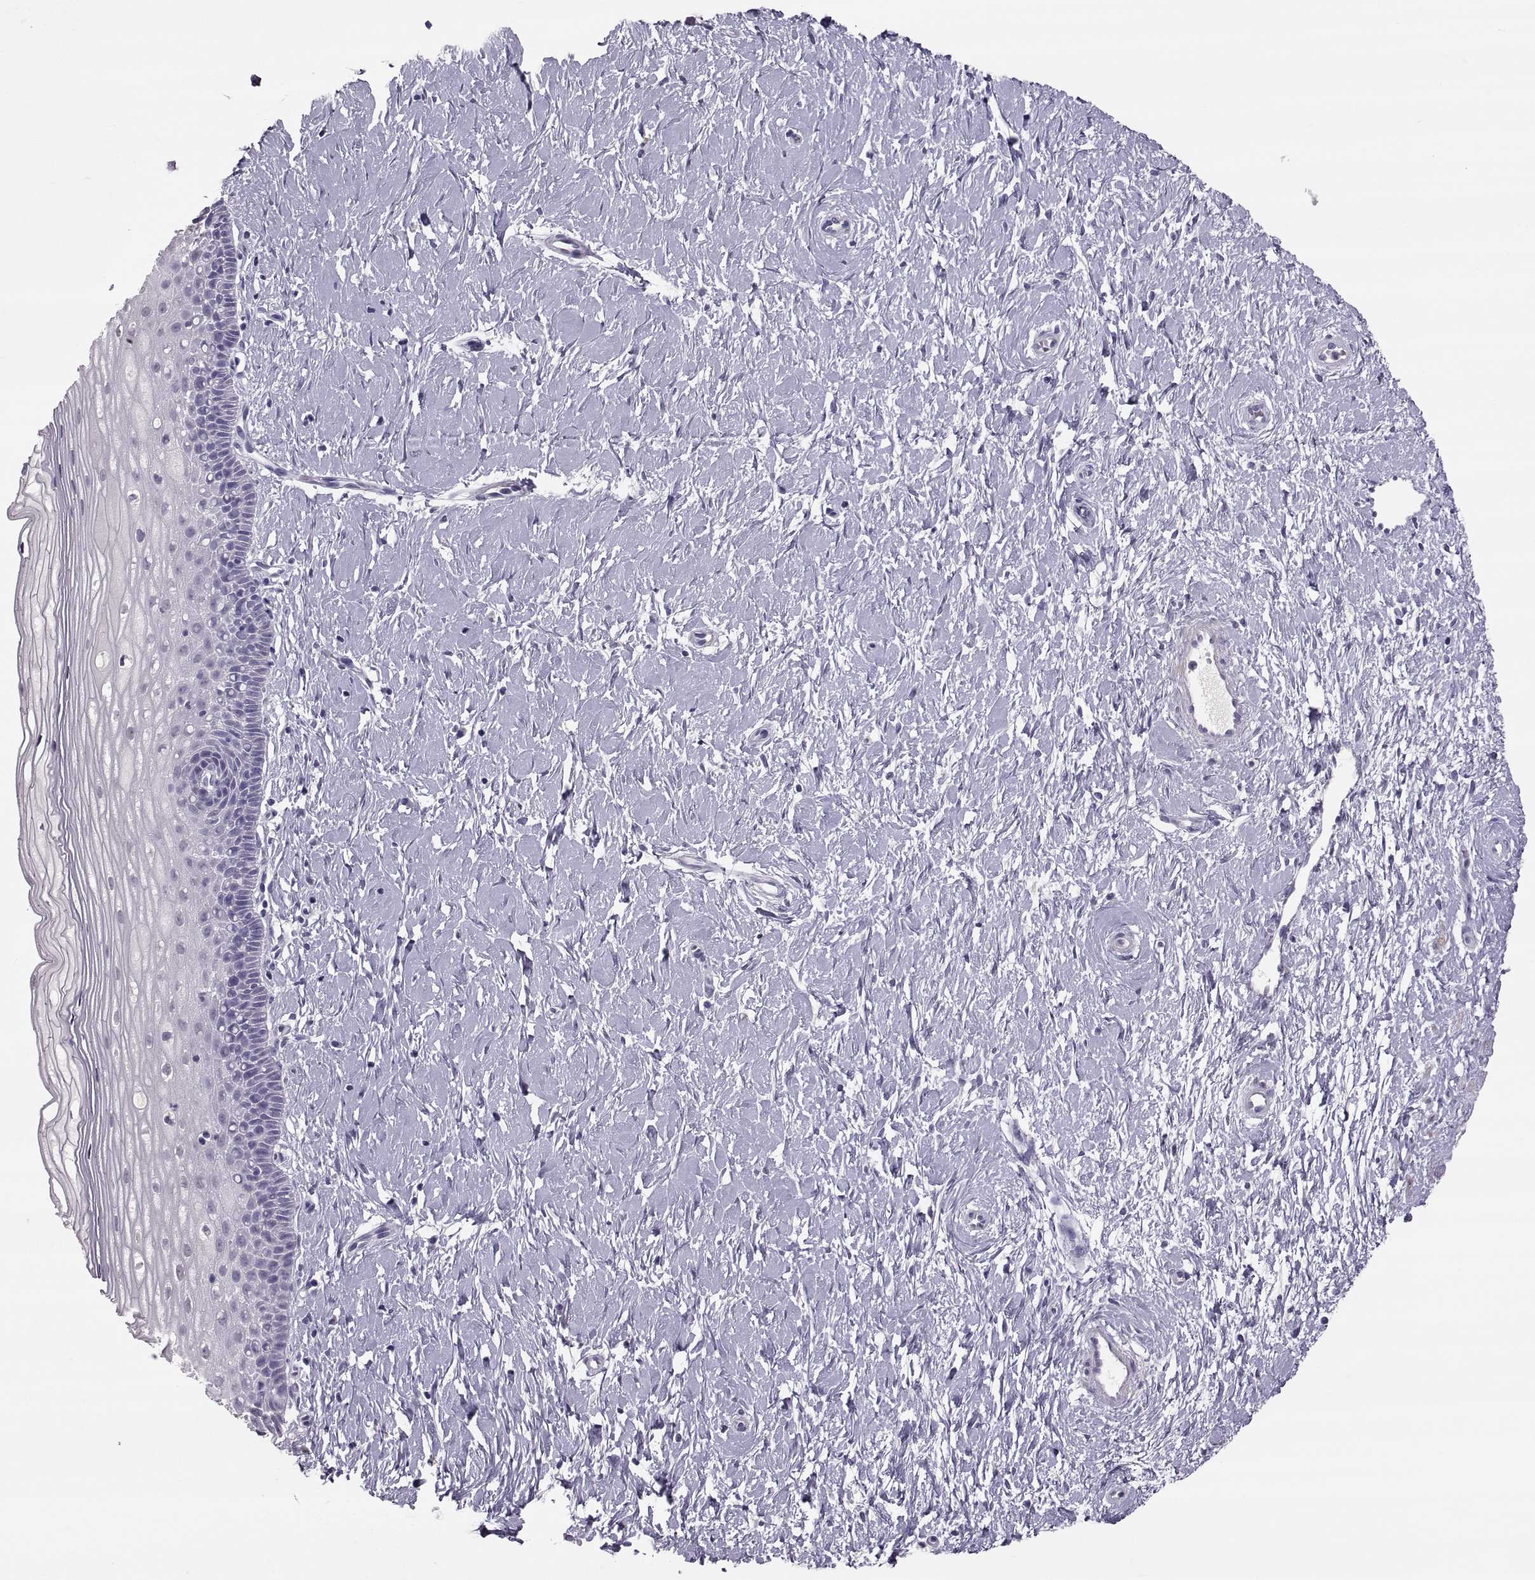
{"staining": {"intensity": "negative", "quantity": "none", "location": "none"}, "tissue": "cervix", "cell_type": "Glandular cells", "image_type": "normal", "snomed": [{"axis": "morphology", "description": "Normal tissue, NOS"}, {"axis": "topography", "description": "Cervix"}], "caption": "DAB immunohistochemical staining of benign cervix reveals no significant expression in glandular cells. (Stains: DAB (3,3'-diaminobenzidine) immunohistochemistry (IHC) with hematoxylin counter stain, Microscopy: brightfield microscopy at high magnification).", "gene": "IGSF1", "patient": {"sex": "female", "age": 37}}